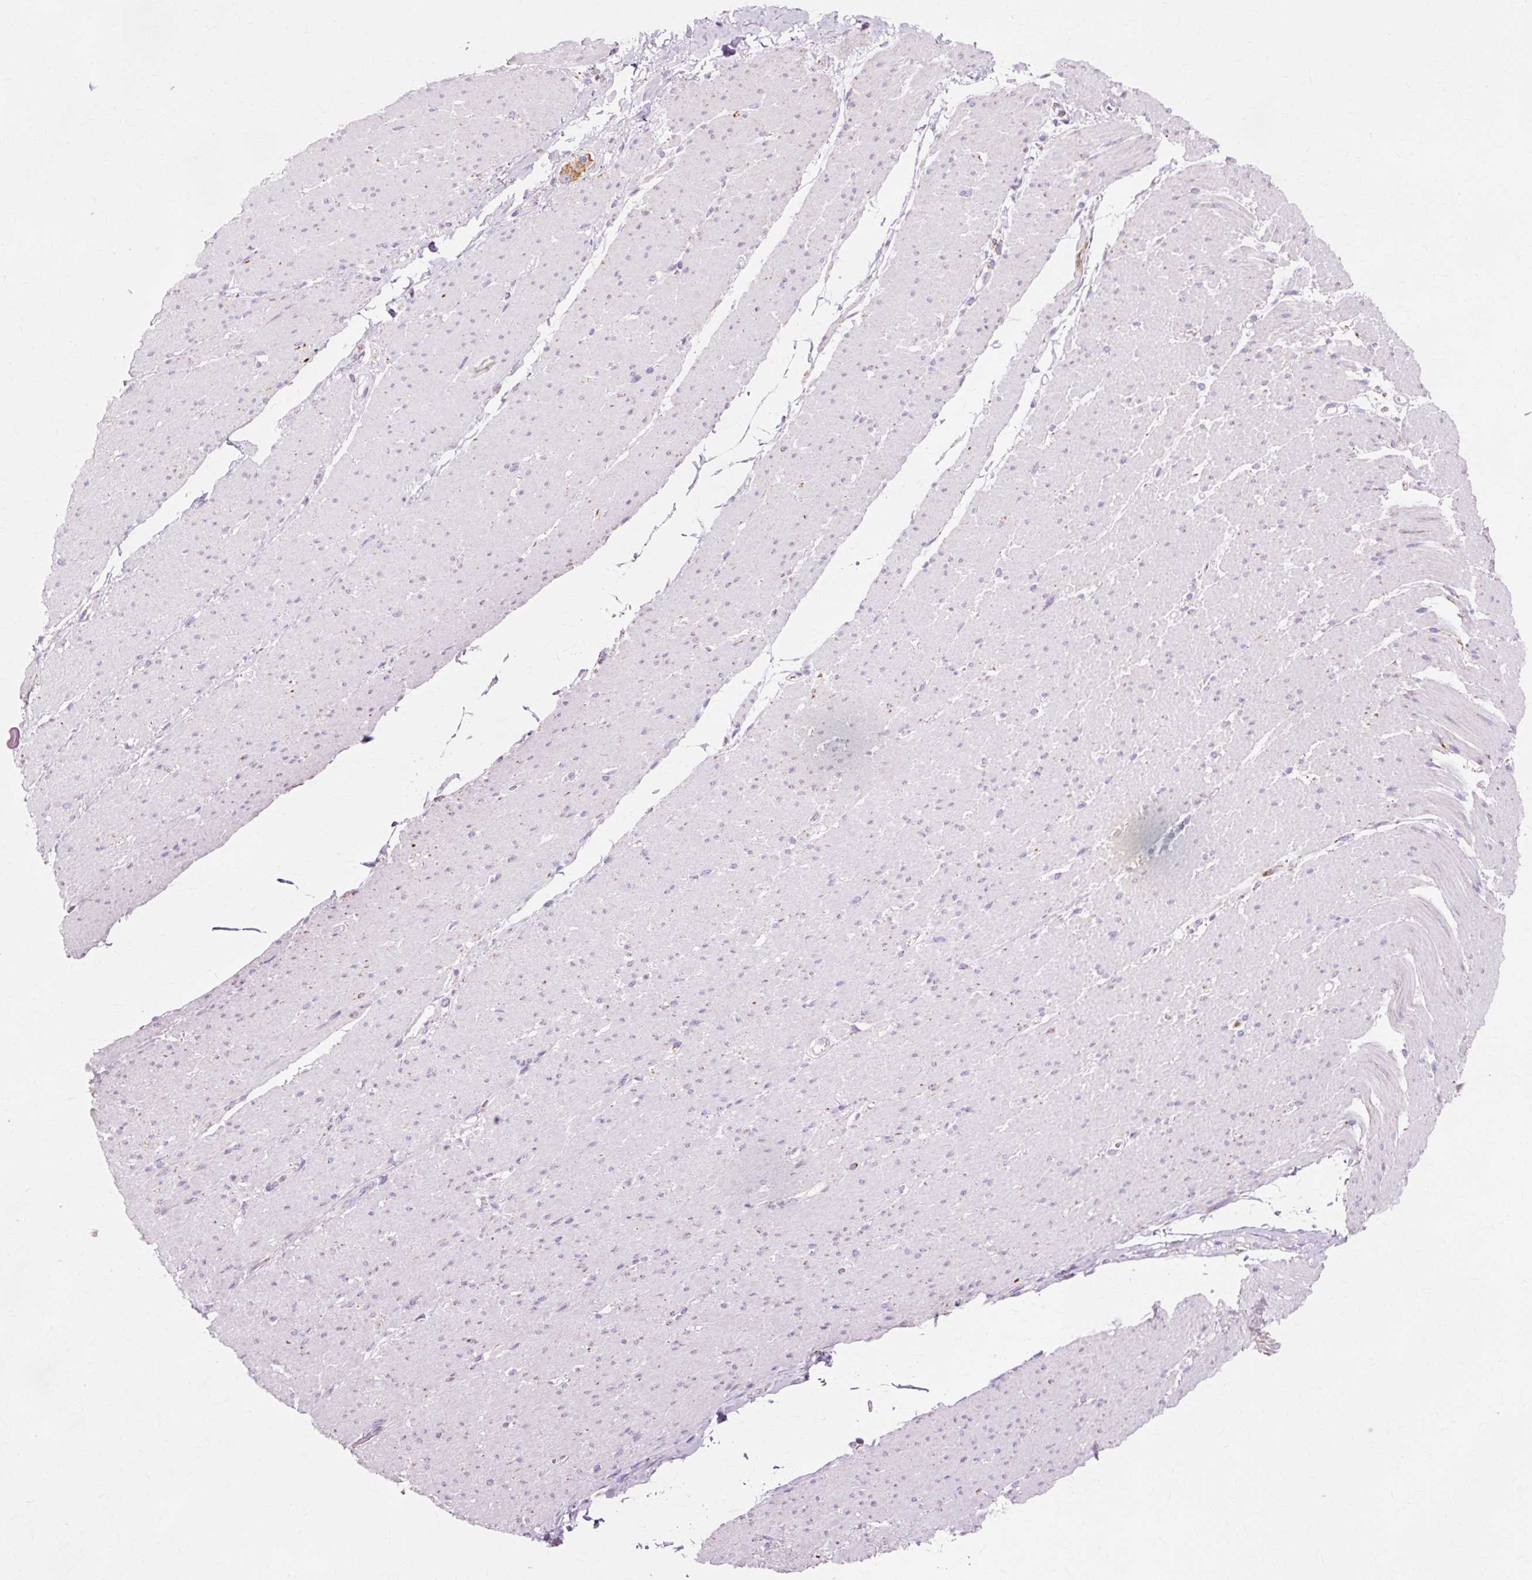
{"staining": {"intensity": "negative", "quantity": "none", "location": "none"}, "tissue": "smooth muscle", "cell_type": "Smooth muscle cells", "image_type": "normal", "snomed": [{"axis": "morphology", "description": "Normal tissue, NOS"}, {"axis": "topography", "description": "Smooth muscle"}, {"axis": "topography", "description": "Rectum"}], "caption": "Photomicrograph shows no protein positivity in smooth muscle cells of benign smooth muscle.", "gene": "ATP5PO", "patient": {"sex": "male", "age": 53}}